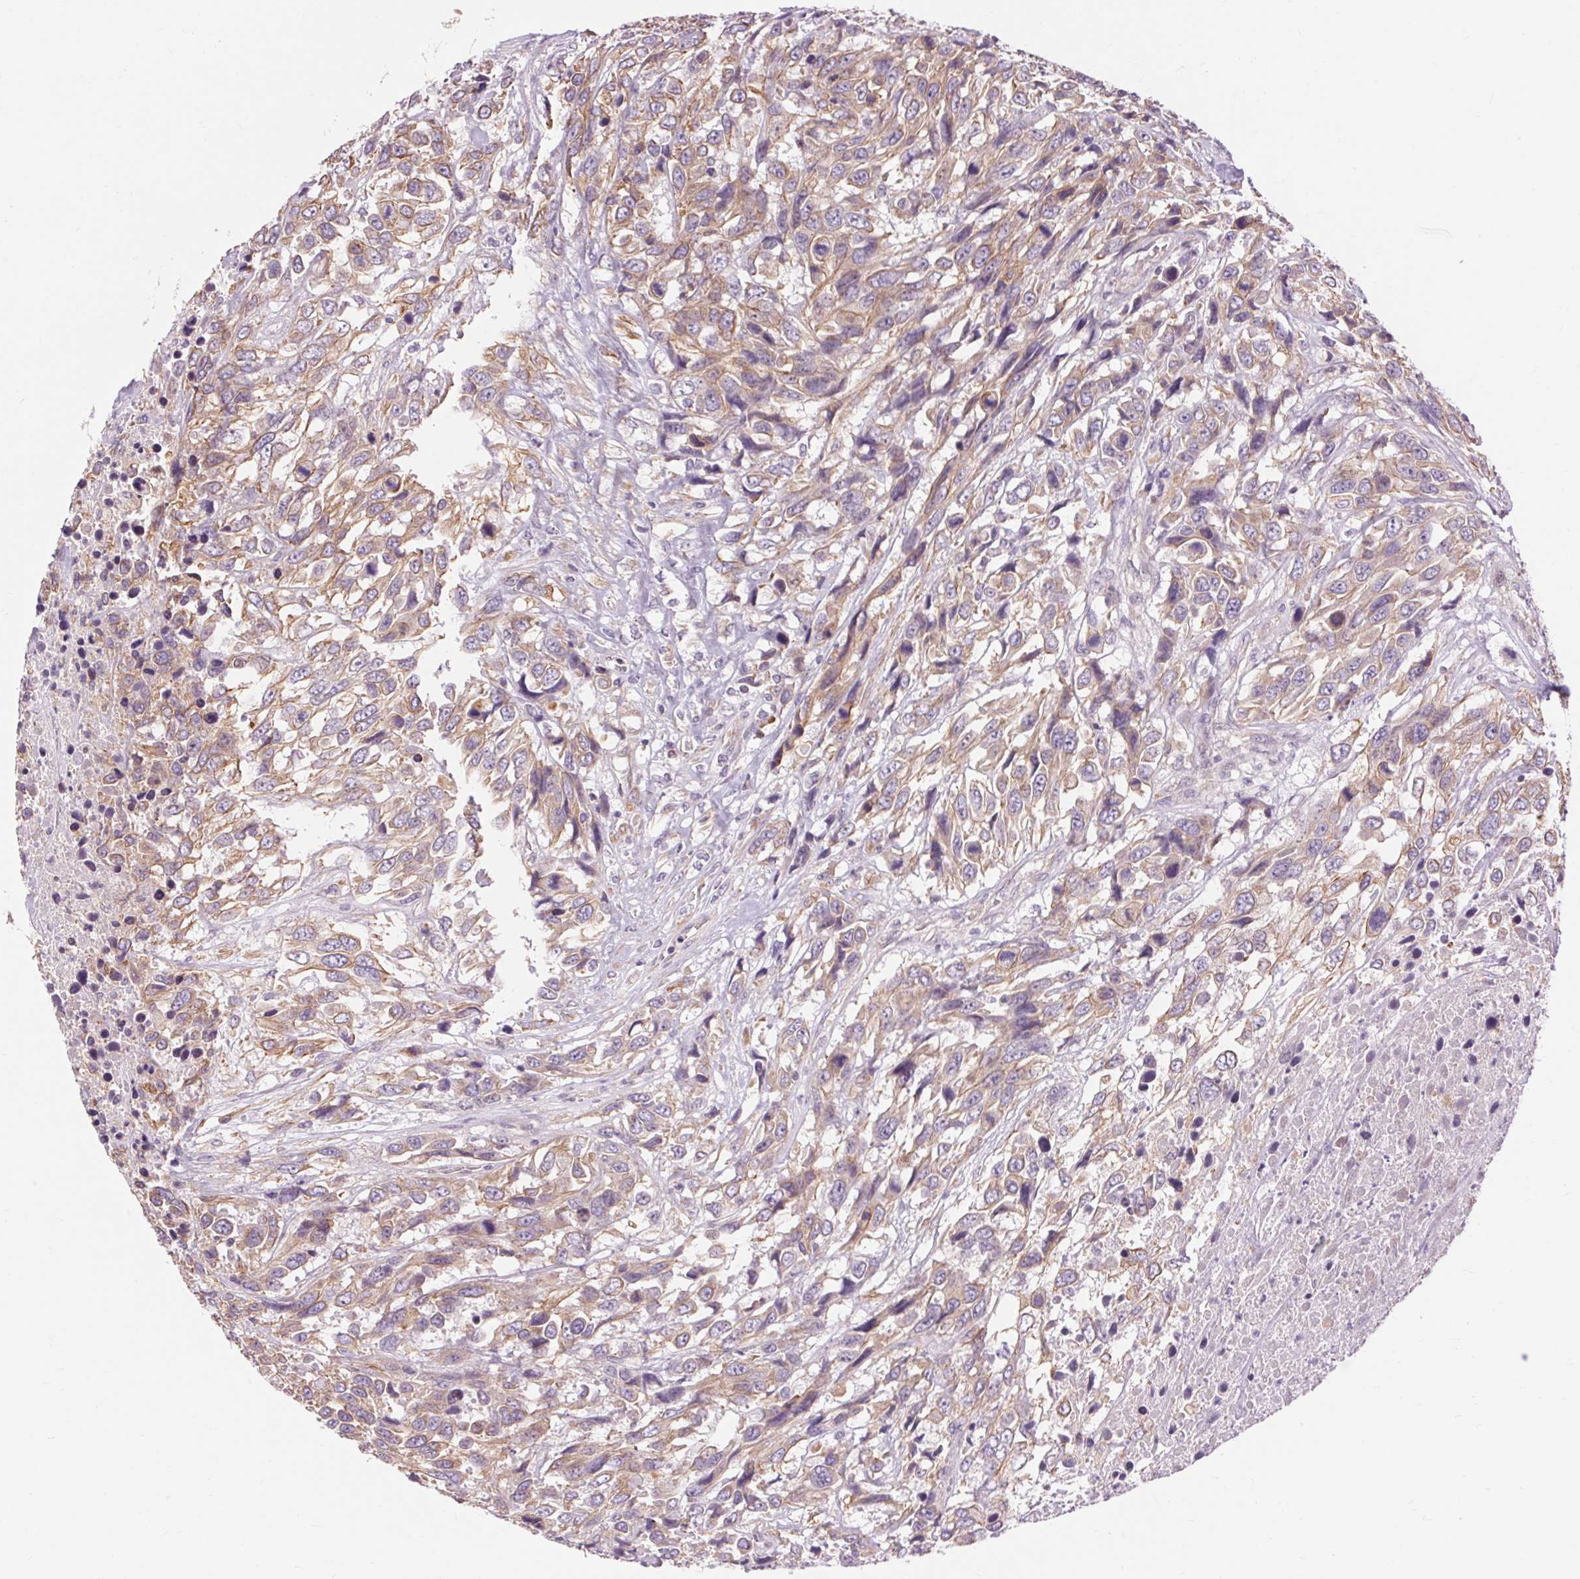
{"staining": {"intensity": "moderate", "quantity": "25%-75%", "location": "cytoplasmic/membranous"}, "tissue": "urothelial cancer", "cell_type": "Tumor cells", "image_type": "cancer", "snomed": [{"axis": "morphology", "description": "Urothelial carcinoma, High grade"}, {"axis": "topography", "description": "Urinary bladder"}], "caption": "A photomicrograph of urothelial carcinoma (high-grade) stained for a protein demonstrates moderate cytoplasmic/membranous brown staining in tumor cells. (DAB (3,3'-diaminobenzidine) IHC with brightfield microscopy, high magnification).", "gene": "TM6SF1", "patient": {"sex": "female", "age": 70}}